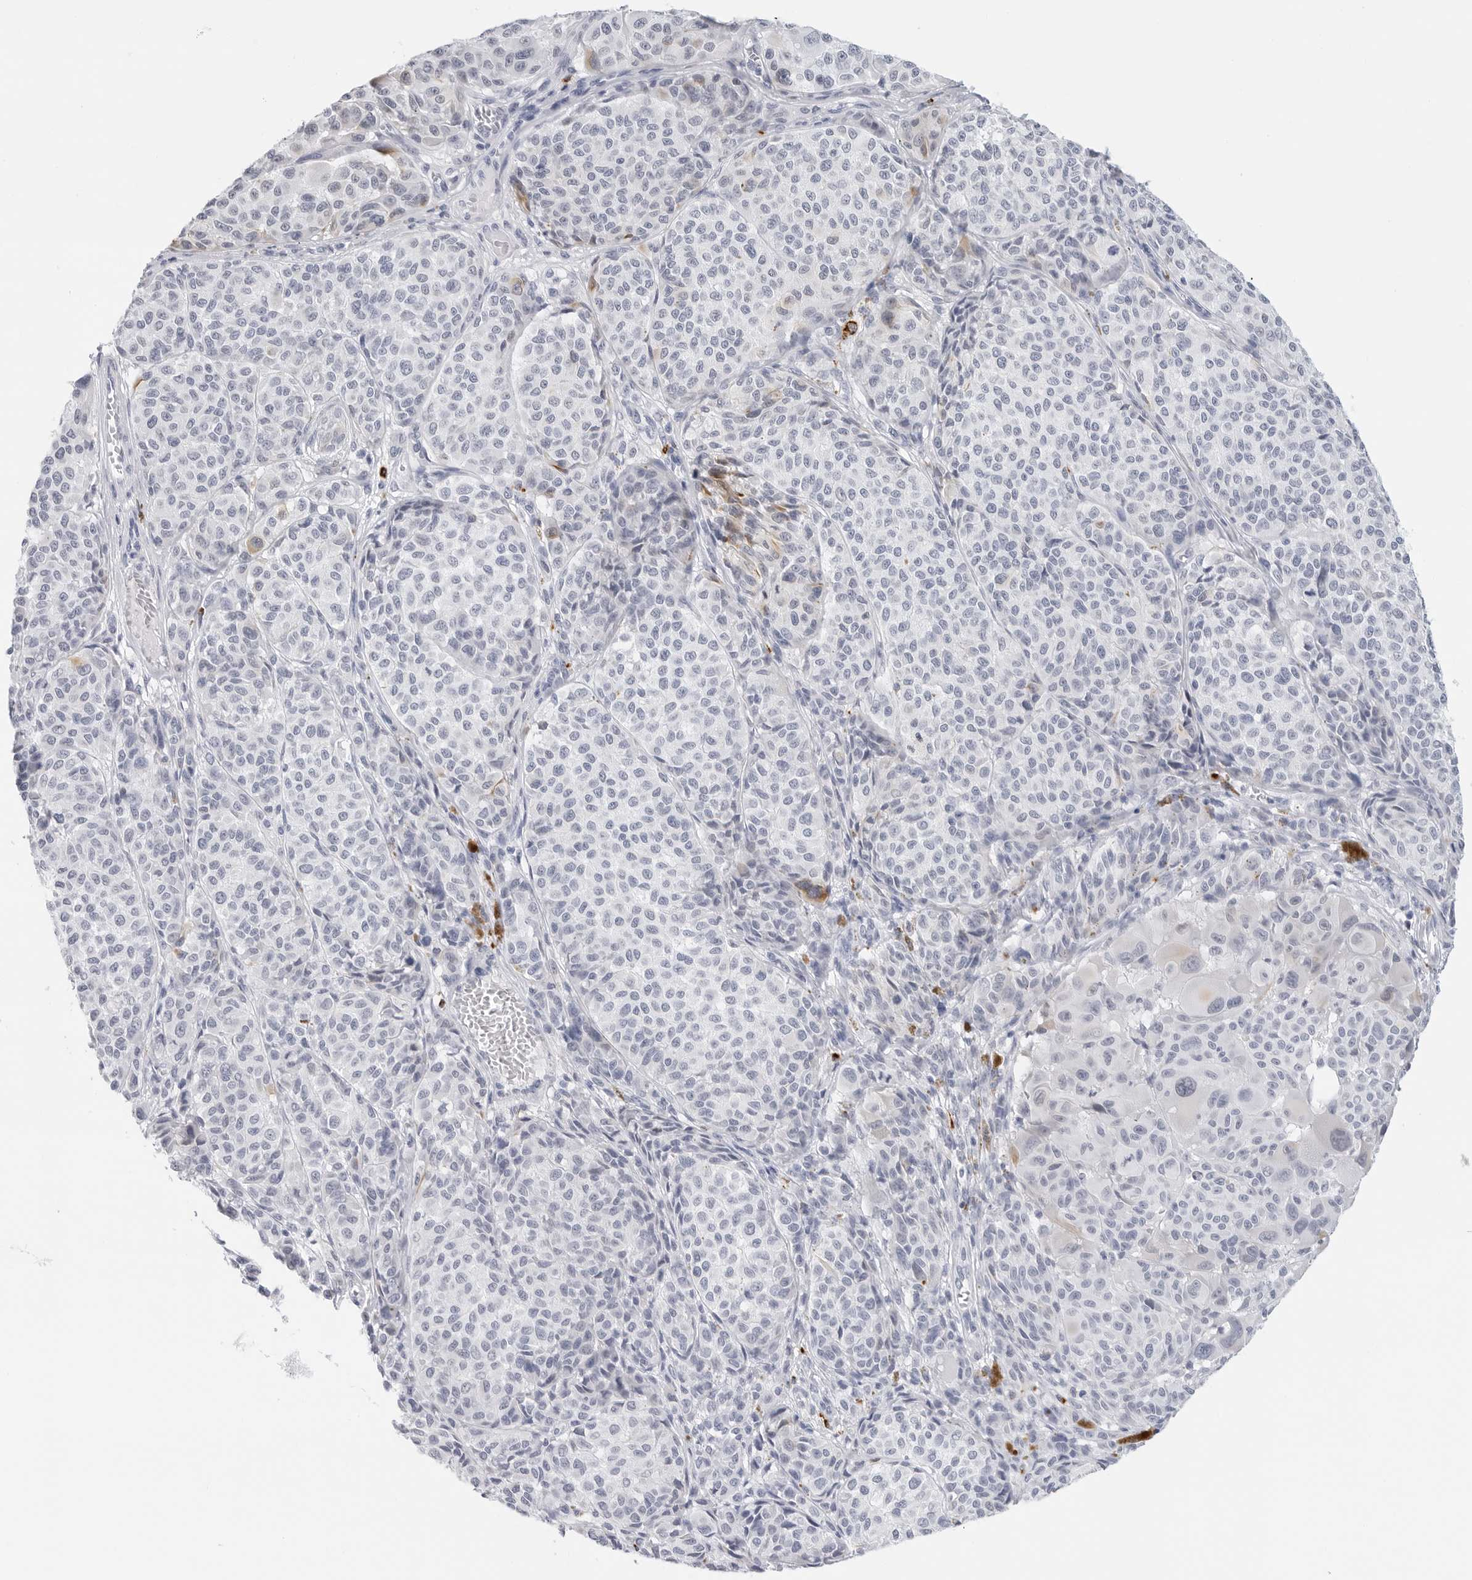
{"staining": {"intensity": "negative", "quantity": "none", "location": "none"}, "tissue": "melanoma", "cell_type": "Tumor cells", "image_type": "cancer", "snomed": [{"axis": "morphology", "description": "Malignant melanoma, NOS"}, {"axis": "topography", "description": "Skin"}], "caption": "An immunohistochemistry (IHC) micrograph of melanoma is shown. There is no staining in tumor cells of melanoma.", "gene": "HSPB7", "patient": {"sex": "male", "age": 83}}